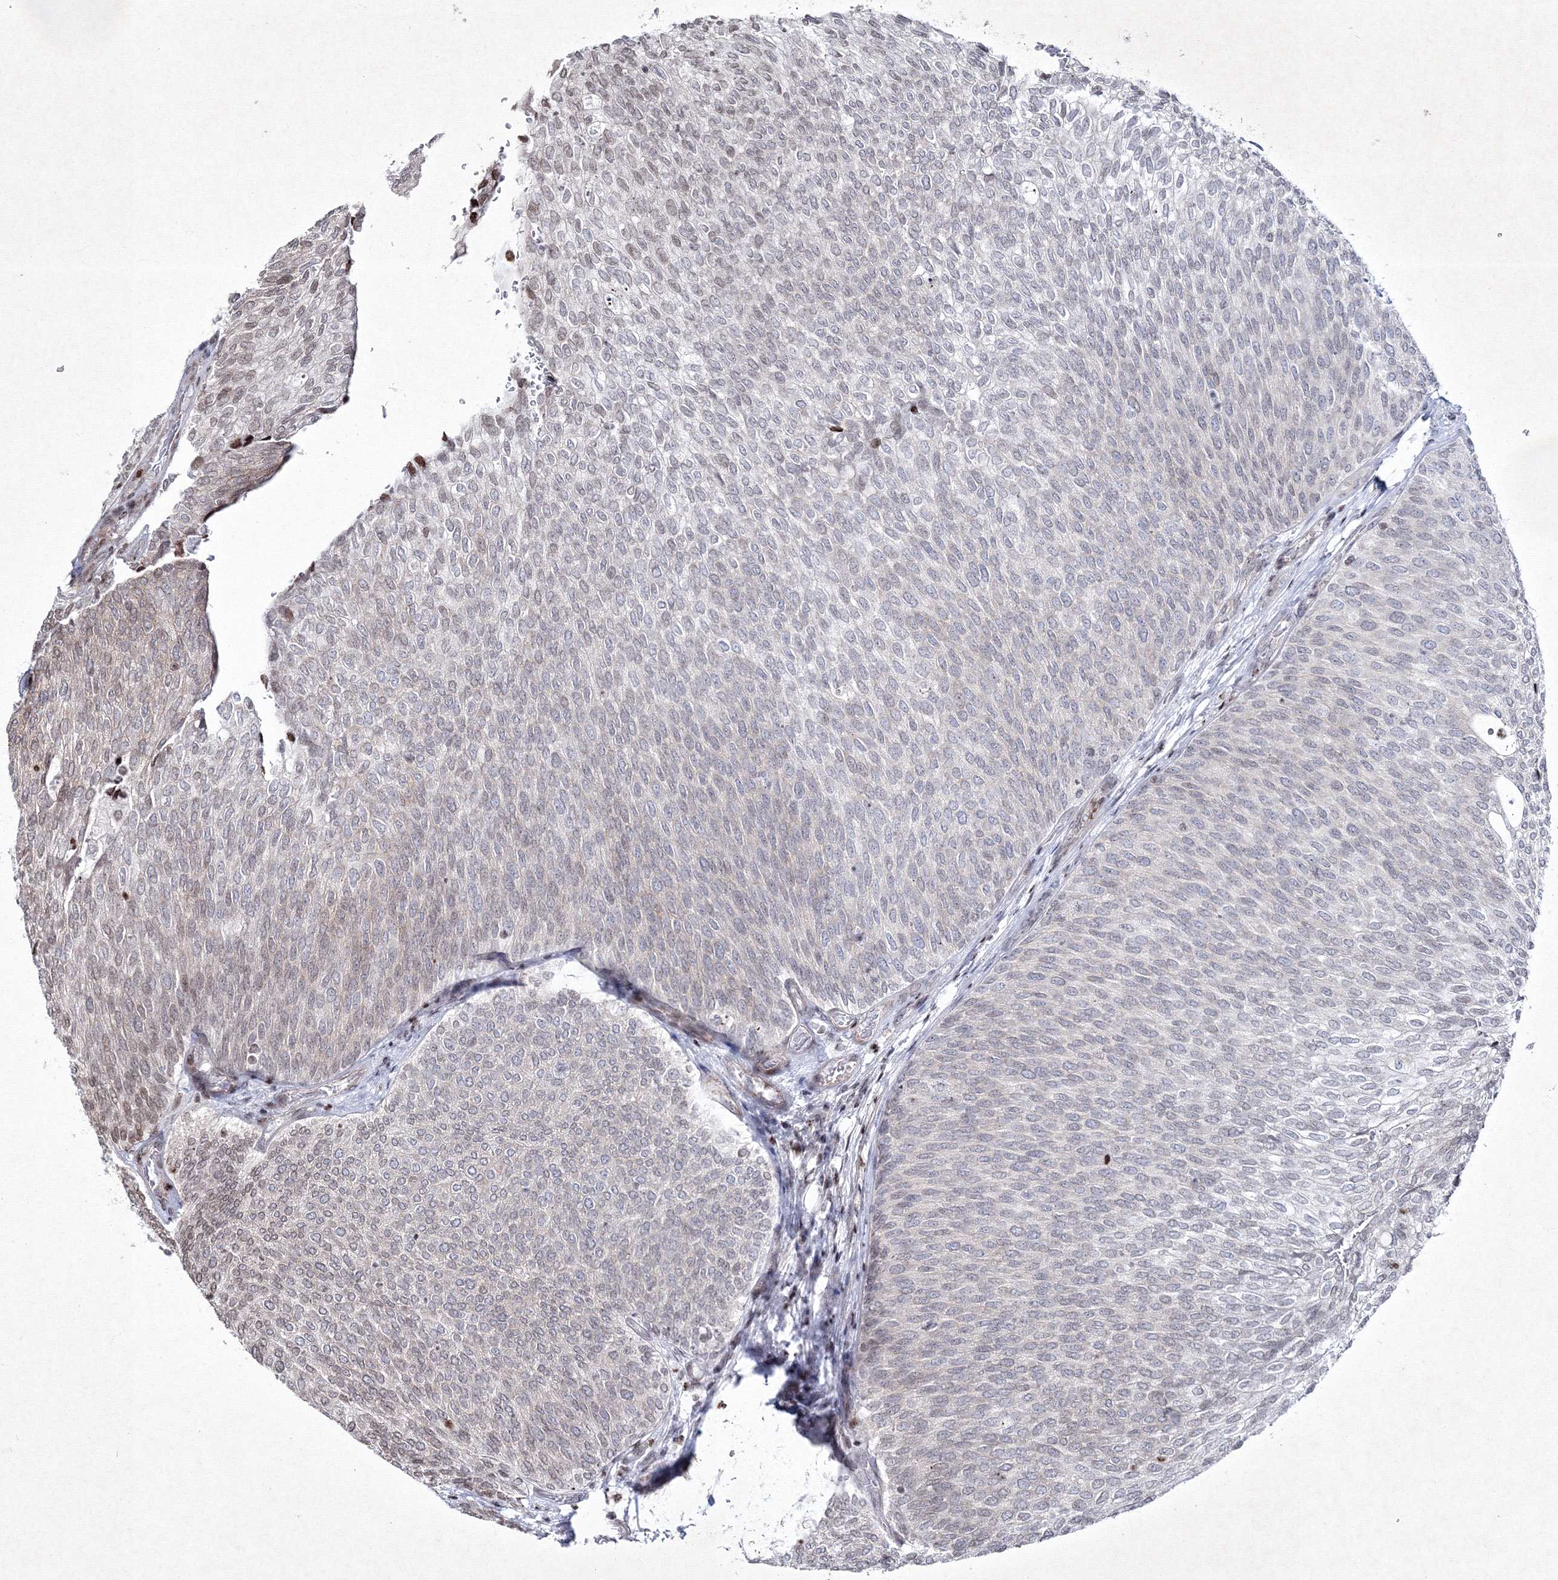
{"staining": {"intensity": "negative", "quantity": "none", "location": "none"}, "tissue": "urothelial cancer", "cell_type": "Tumor cells", "image_type": "cancer", "snomed": [{"axis": "morphology", "description": "Urothelial carcinoma, Low grade"}, {"axis": "topography", "description": "Urinary bladder"}], "caption": "Tumor cells are negative for brown protein staining in urothelial cancer.", "gene": "SMIM29", "patient": {"sex": "female", "age": 79}}